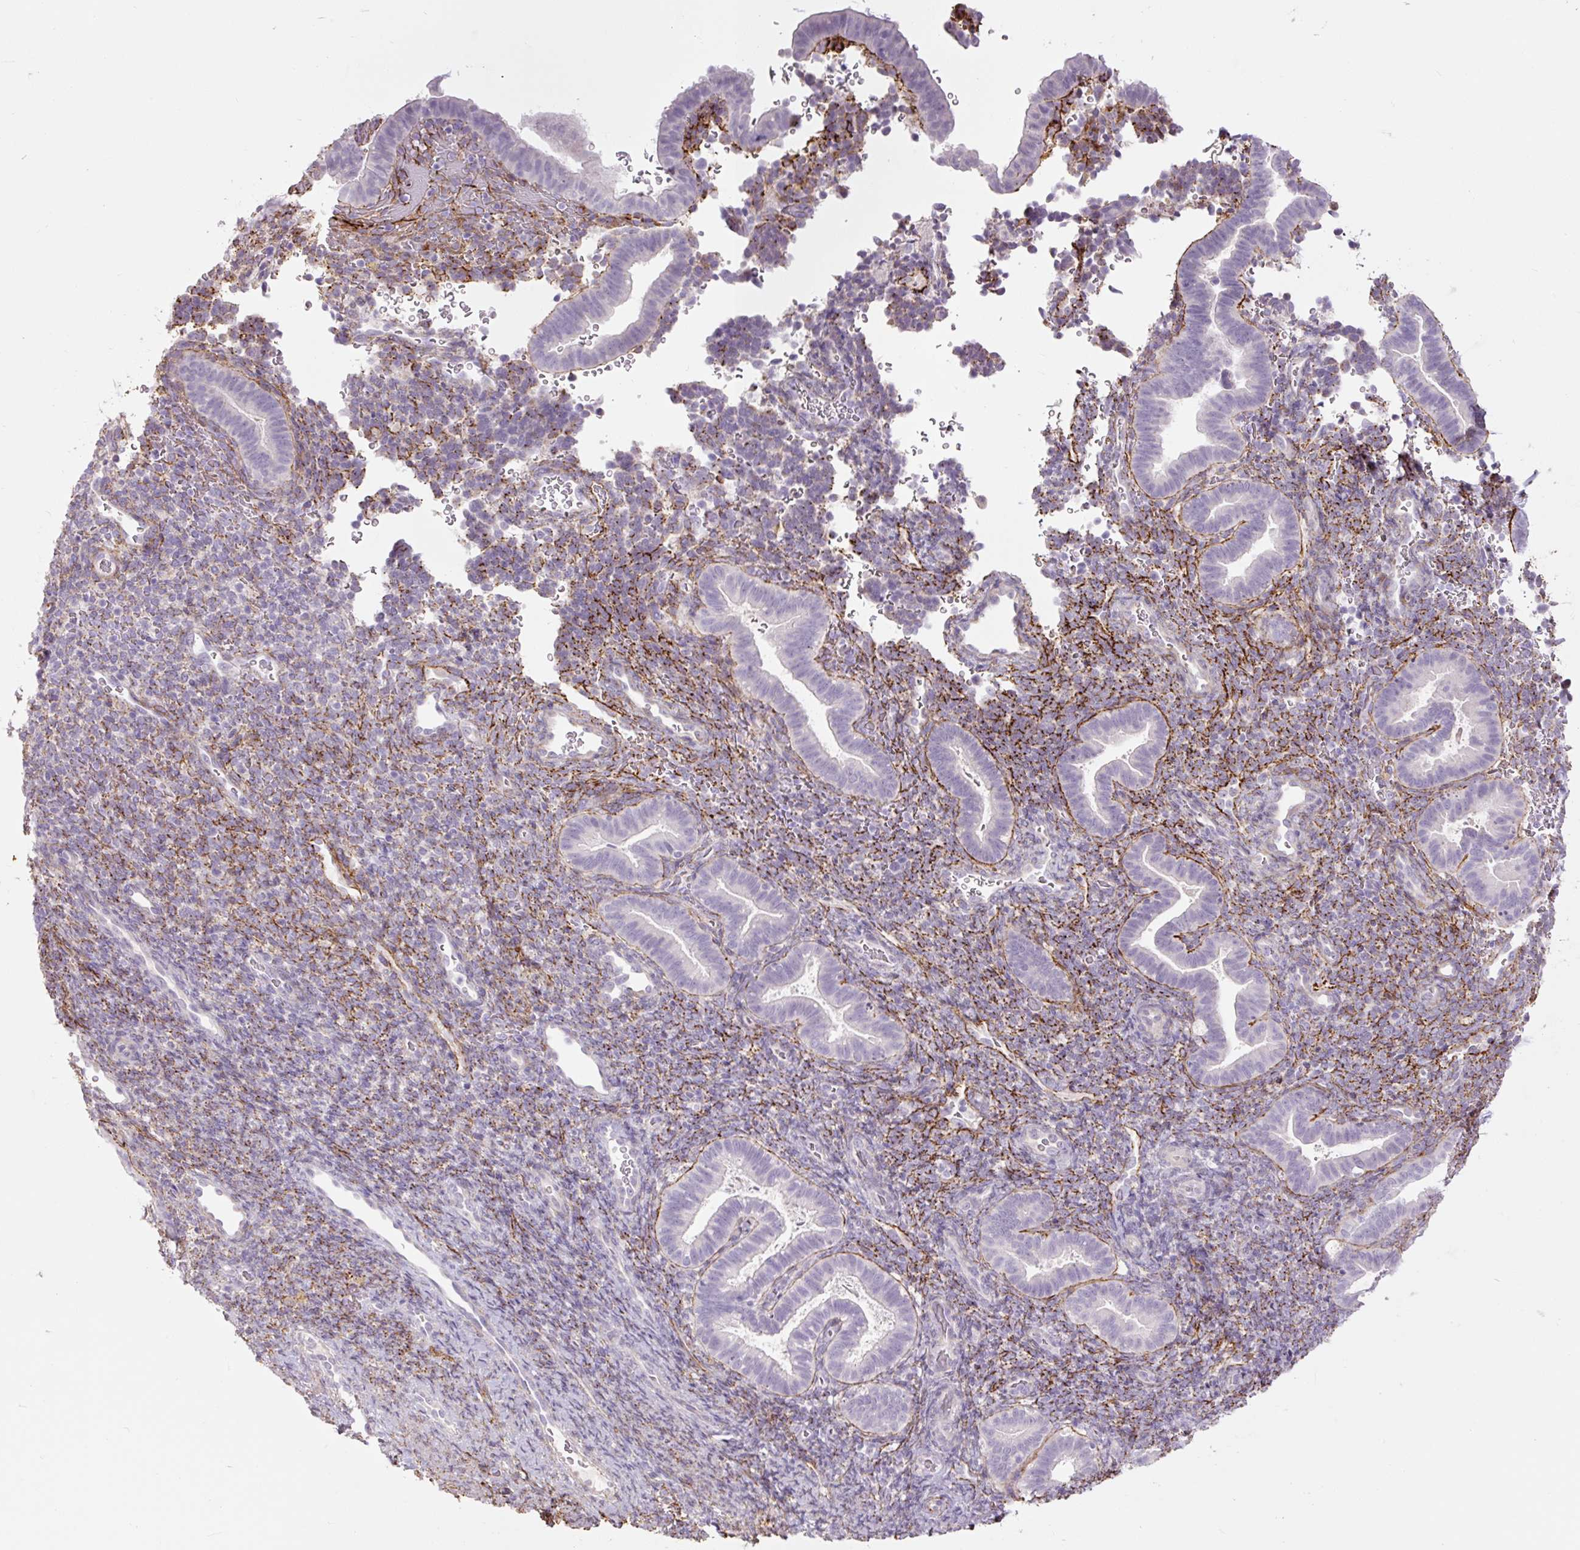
{"staining": {"intensity": "strong", "quantity": "25%-75%", "location": "cytoplasmic/membranous"}, "tissue": "endometrium", "cell_type": "Cells in endometrial stroma", "image_type": "normal", "snomed": [{"axis": "morphology", "description": "Normal tissue, NOS"}, {"axis": "topography", "description": "Endometrium"}], "caption": "High-magnification brightfield microscopy of normal endometrium stained with DAB (brown) and counterstained with hematoxylin (blue). cells in endometrial stroma exhibit strong cytoplasmic/membranous expression is present in about25%-75% of cells.", "gene": "FBN1", "patient": {"sex": "female", "age": 34}}